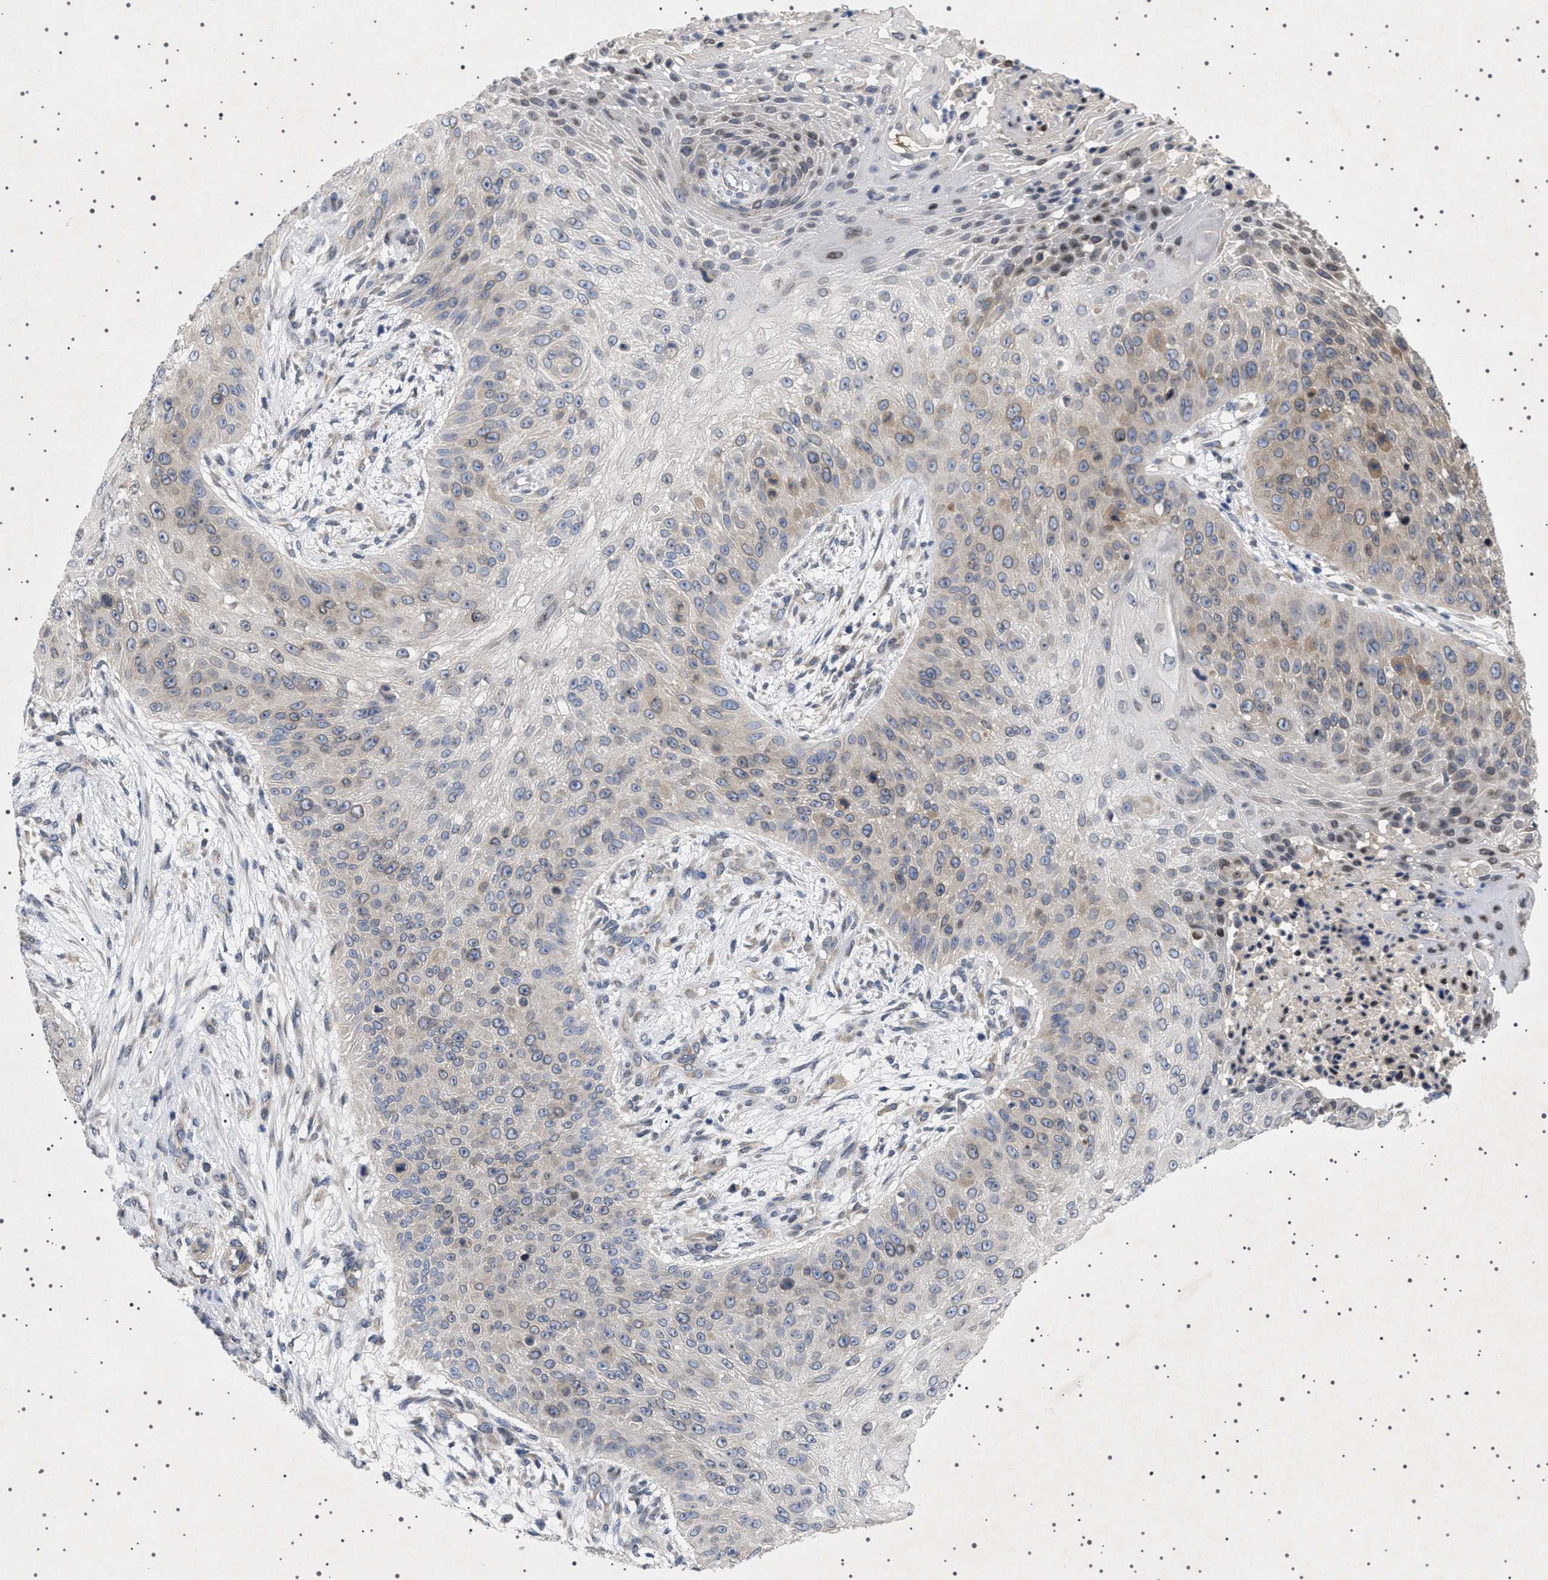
{"staining": {"intensity": "weak", "quantity": "<25%", "location": "cytoplasmic/membranous"}, "tissue": "skin cancer", "cell_type": "Tumor cells", "image_type": "cancer", "snomed": [{"axis": "morphology", "description": "Squamous cell carcinoma, NOS"}, {"axis": "topography", "description": "Skin"}], "caption": "Tumor cells show no significant expression in skin squamous cell carcinoma.", "gene": "NUP93", "patient": {"sex": "female", "age": 80}}